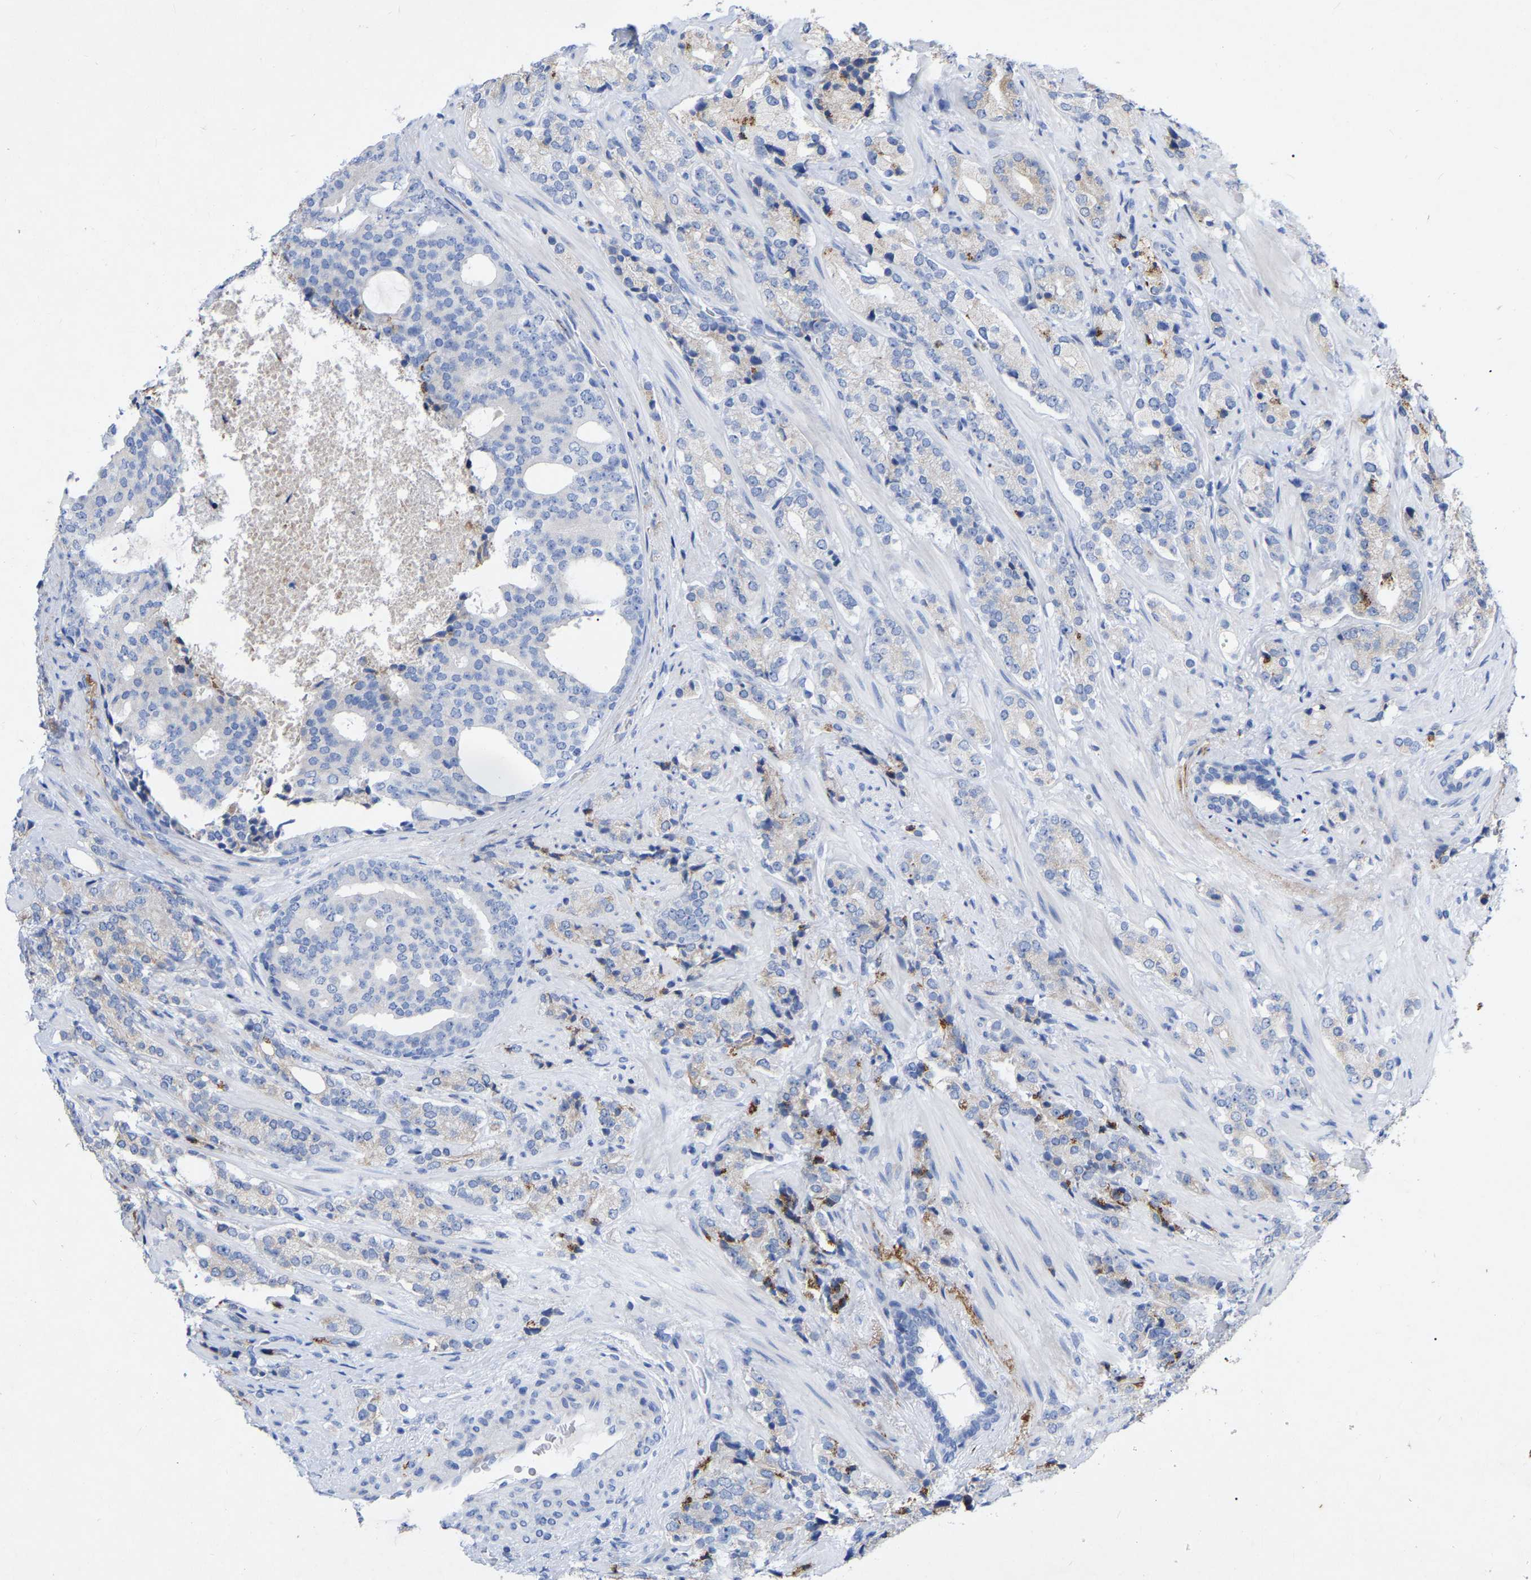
{"staining": {"intensity": "negative", "quantity": "none", "location": "none"}, "tissue": "prostate cancer", "cell_type": "Tumor cells", "image_type": "cancer", "snomed": [{"axis": "morphology", "description": "Adenocarcinoma, High grade"}, {"axis": "topography", "description": "Prostate"}], "caption": "An immunohistochemistry (IHC) image of adenocarcinoma (high-grade) (prostate) is shown. There is no staining in tumor cells of adenocarcinoma (high-grade) (prostate).", "gene": "STRIP2", "patient": {"sex": "male", "age": 71}}